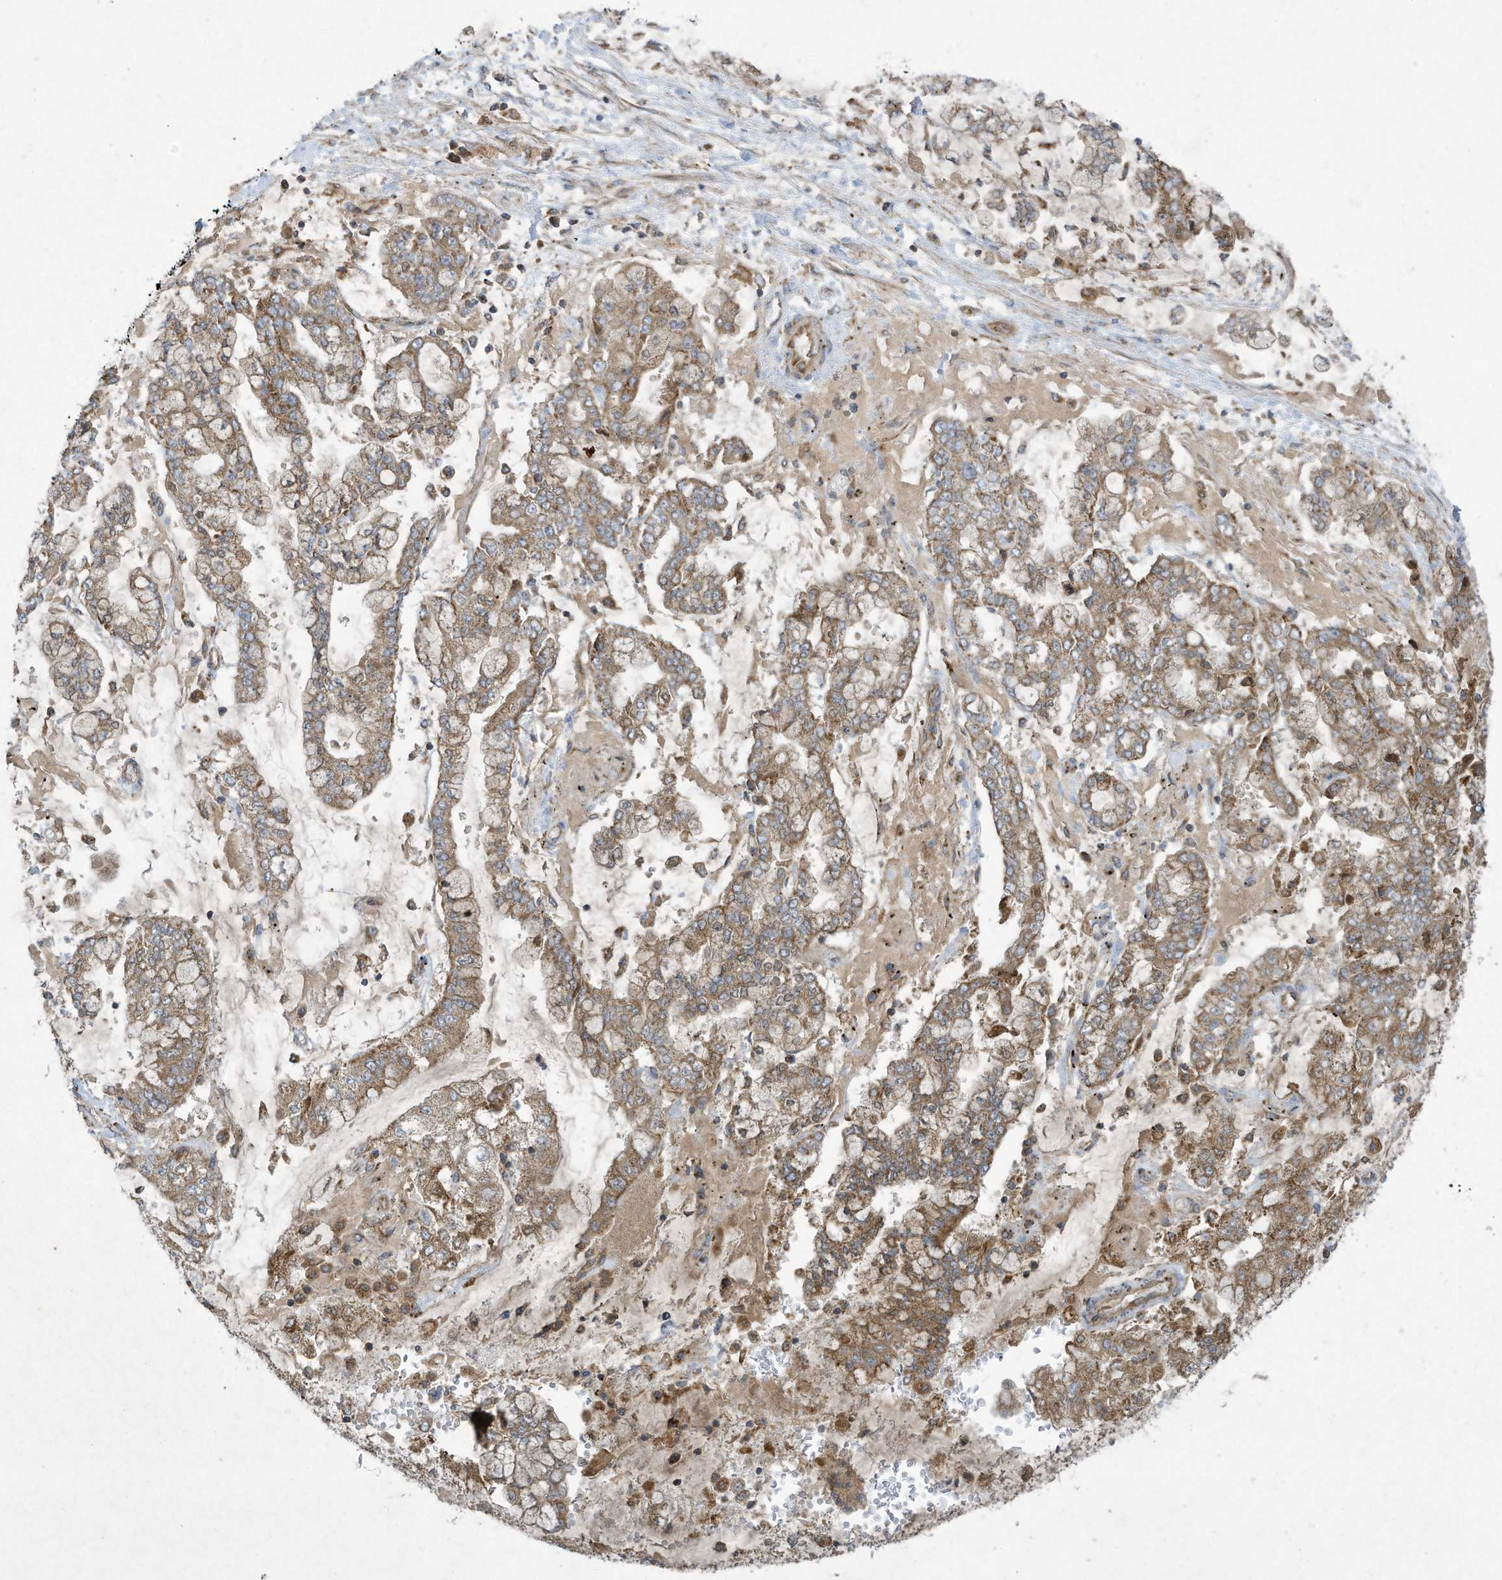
{"staining": {"intensity": "weak", "quantity": ">75%", "location": "cytoplasmic/membranous"}, "tissue": "stomach cancer", "cell_type": "Tumor cells", "image_type": "cancer", "snomed": [{"axis": "morphology", "description": "Normal tissue, NOS"}, {"axis": "morphology", "description": "Adenocarcinoma, NOS"}, {"axis": "topography", "description": "Stomach, upper"}, {"axis": "topography", "description": "Stomach"}], "caption": "Immunohistochemistry (IHC) micrograph of neoplastic tissue: stomach adenocarcinoma stained using immunohistochemistry shows low levels of weak protein expression localized specifically in the cytoplasmic/membranous of tumor cells, appearing as a cytoplasmic/membranous brown color.", "gene": "SYNJ2", "patient": {"sex": "male", "age": 76}}